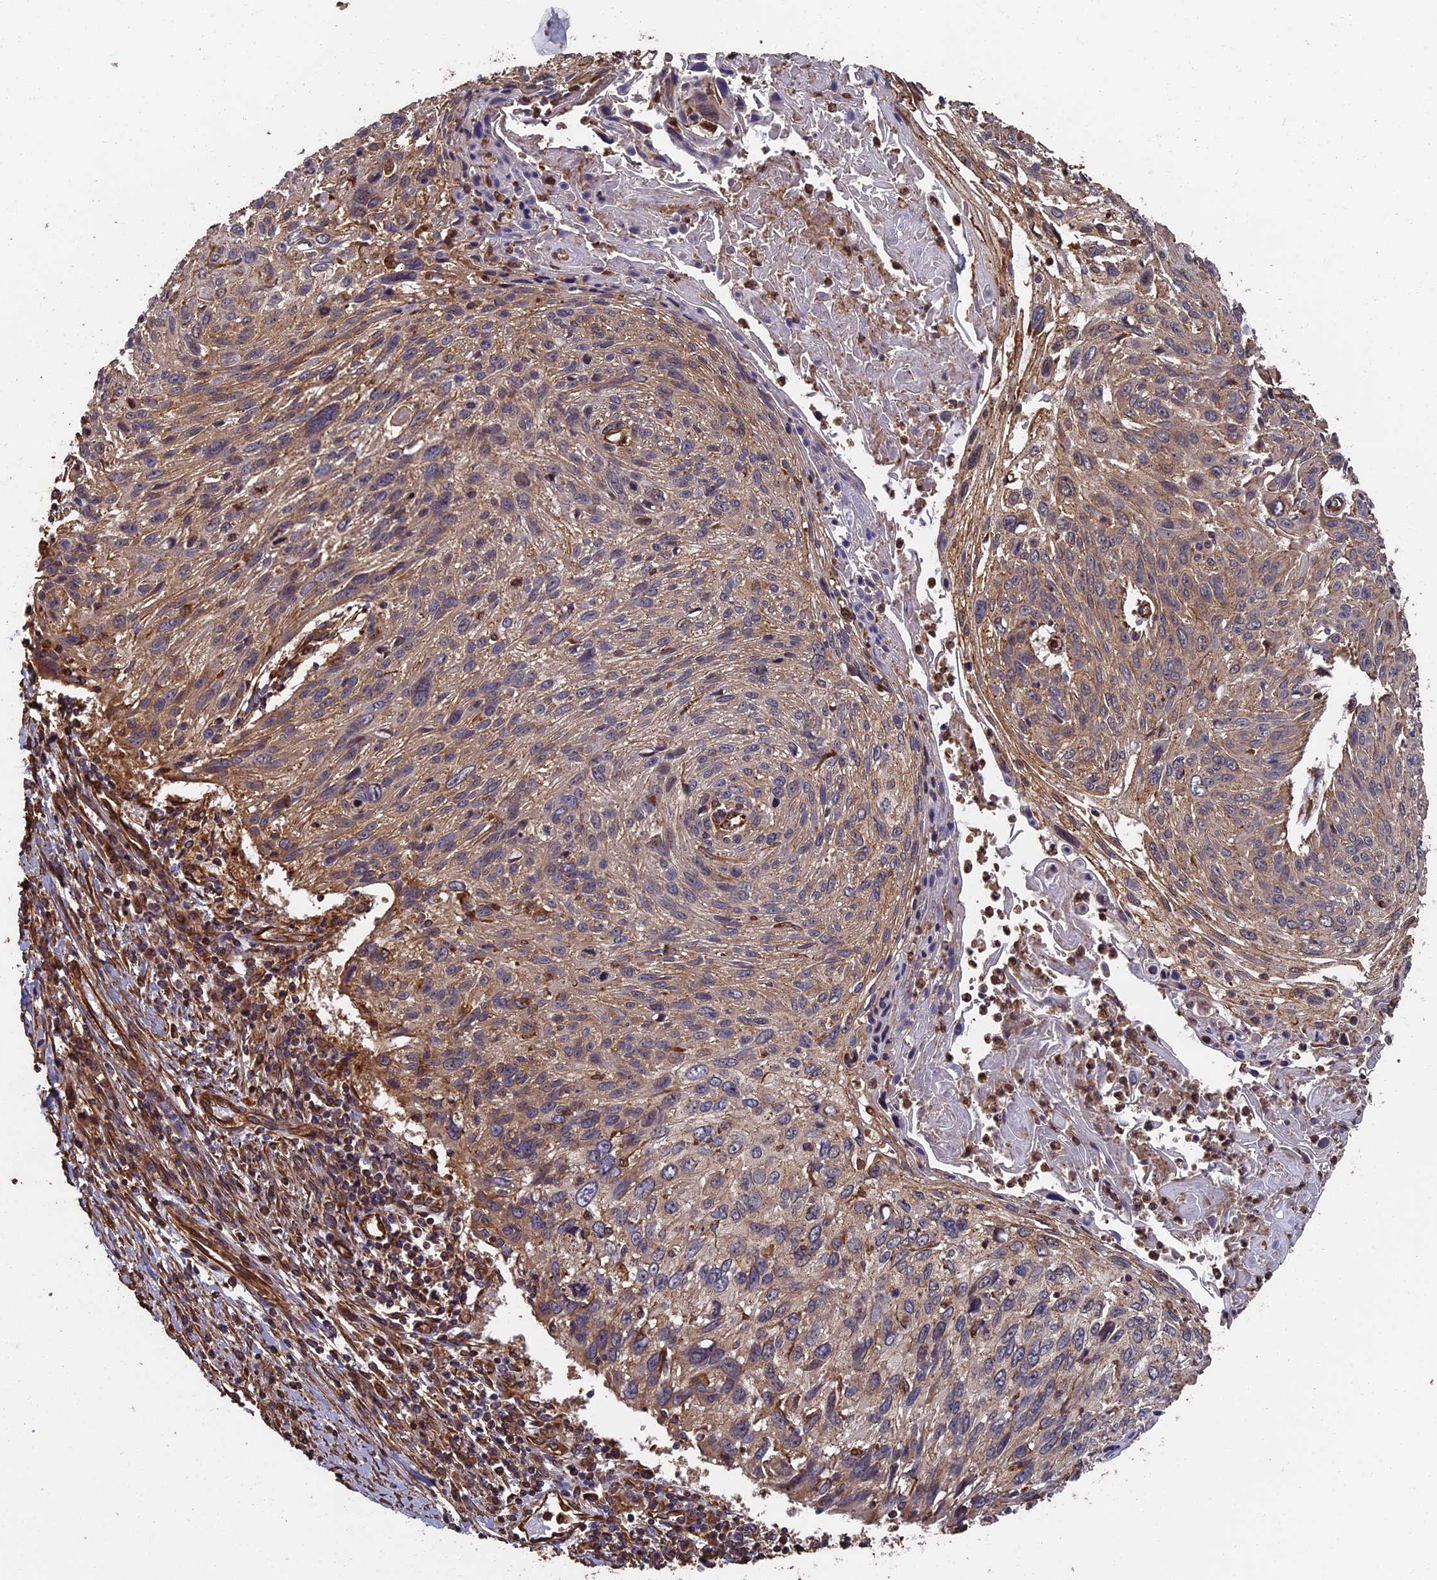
{"staining": {"intensity": "weak", "quantity": "25%-75%", "location": "cytoplasmic/membranous"}, "tissue": "cervical cancer", "cell_type": "Tumor cells", "image_type": "cancer", "snomed": [{"axis": "morphology", "description": "Squamous cell carcinoma, NOS"}, {"axis": "topography", "description": "Cervix"}], "caption": "Human squamous cell carcinoma (cervical) stained with a brown dye displays weak cytoplasmic/membranous positive expression in about 25%-75% of tumor cells.", "gene": "CCDC124", "patient": {"sex": "female", "age": 51}}